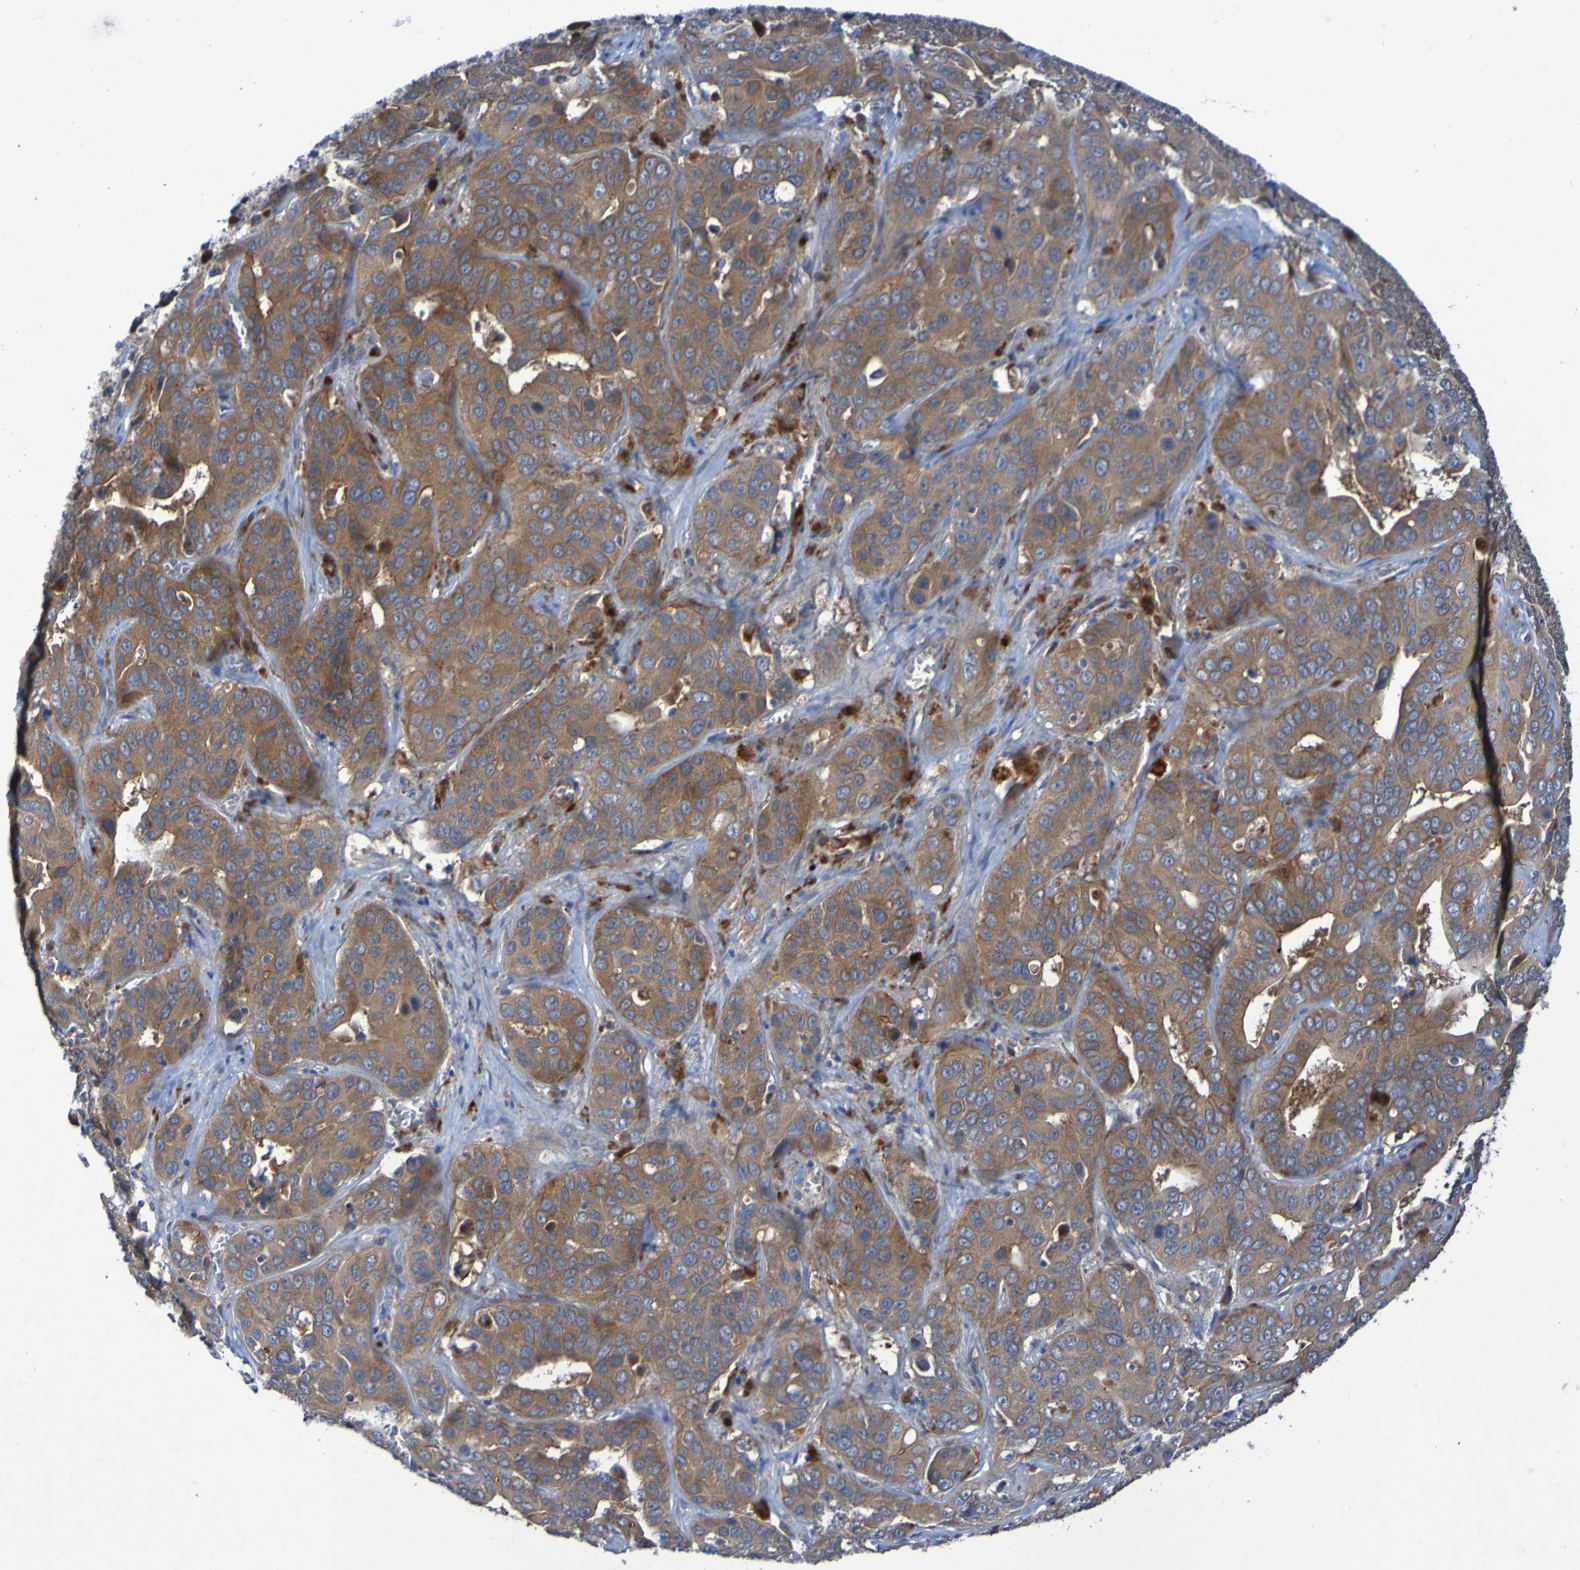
{"staining": {"intensity": "moderate", "quantity": ">75%", "location": "cytoplasmic/membranous"}, "tissue": "liver cancer", "cell_type": "Tumor cells", "image_type": "cancer", "snomed": [{"axis": "morphology", "description": "Cholangiocarcinoma"}, {"axis": "topography", "description": "Liver"}], "caption": "A brown stain shows moderate cytoplasmic/membranous staining of a protein in human cholangiocarcinoma (liver) tumor cells. The staining is performed using DAB brown chromogen to label protein expression. The nuclei are counter-stained blue using hematoxylin.", "gene": "ARHGEF16", "patient": {"sex": "female", "age": 52}}